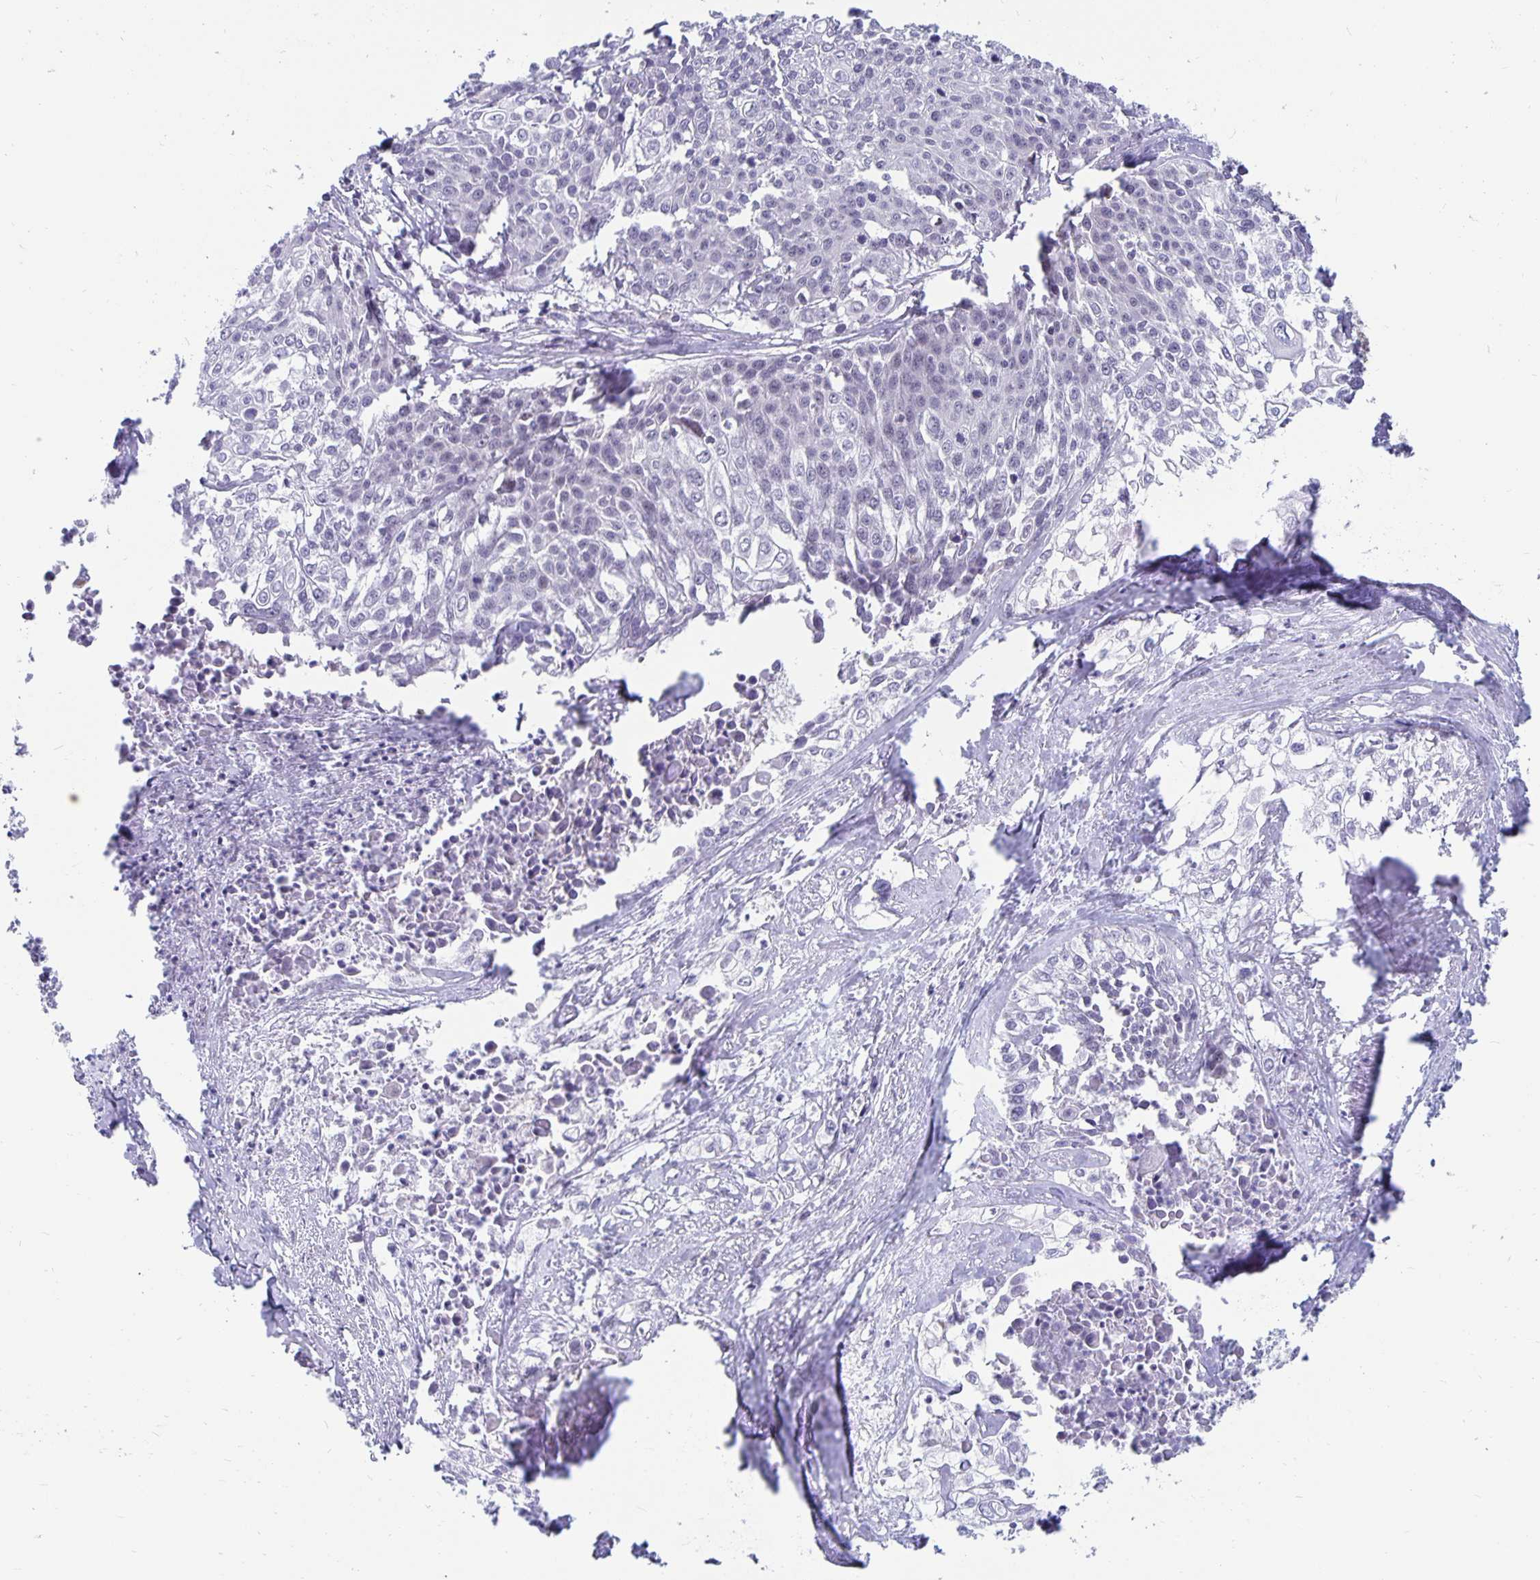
{"staining": {"intensity": "negative", "quantity": "none", "location": "none"}, "tissue": "cervical cancer", "cell_type": "Tumor cells", "image_type": "cancer", "snomed": [{"axis": "morphology", "description": "Squamous cell carcinoma, NOS"}, {"axis": "topography", "description": "Cervix"}], "caption": "Cervical cancer stained for a protein using IHC reveals no expression tumor cells.", "gene": "EXOC6B", "patient": {"sex": "female", "age": 39}}